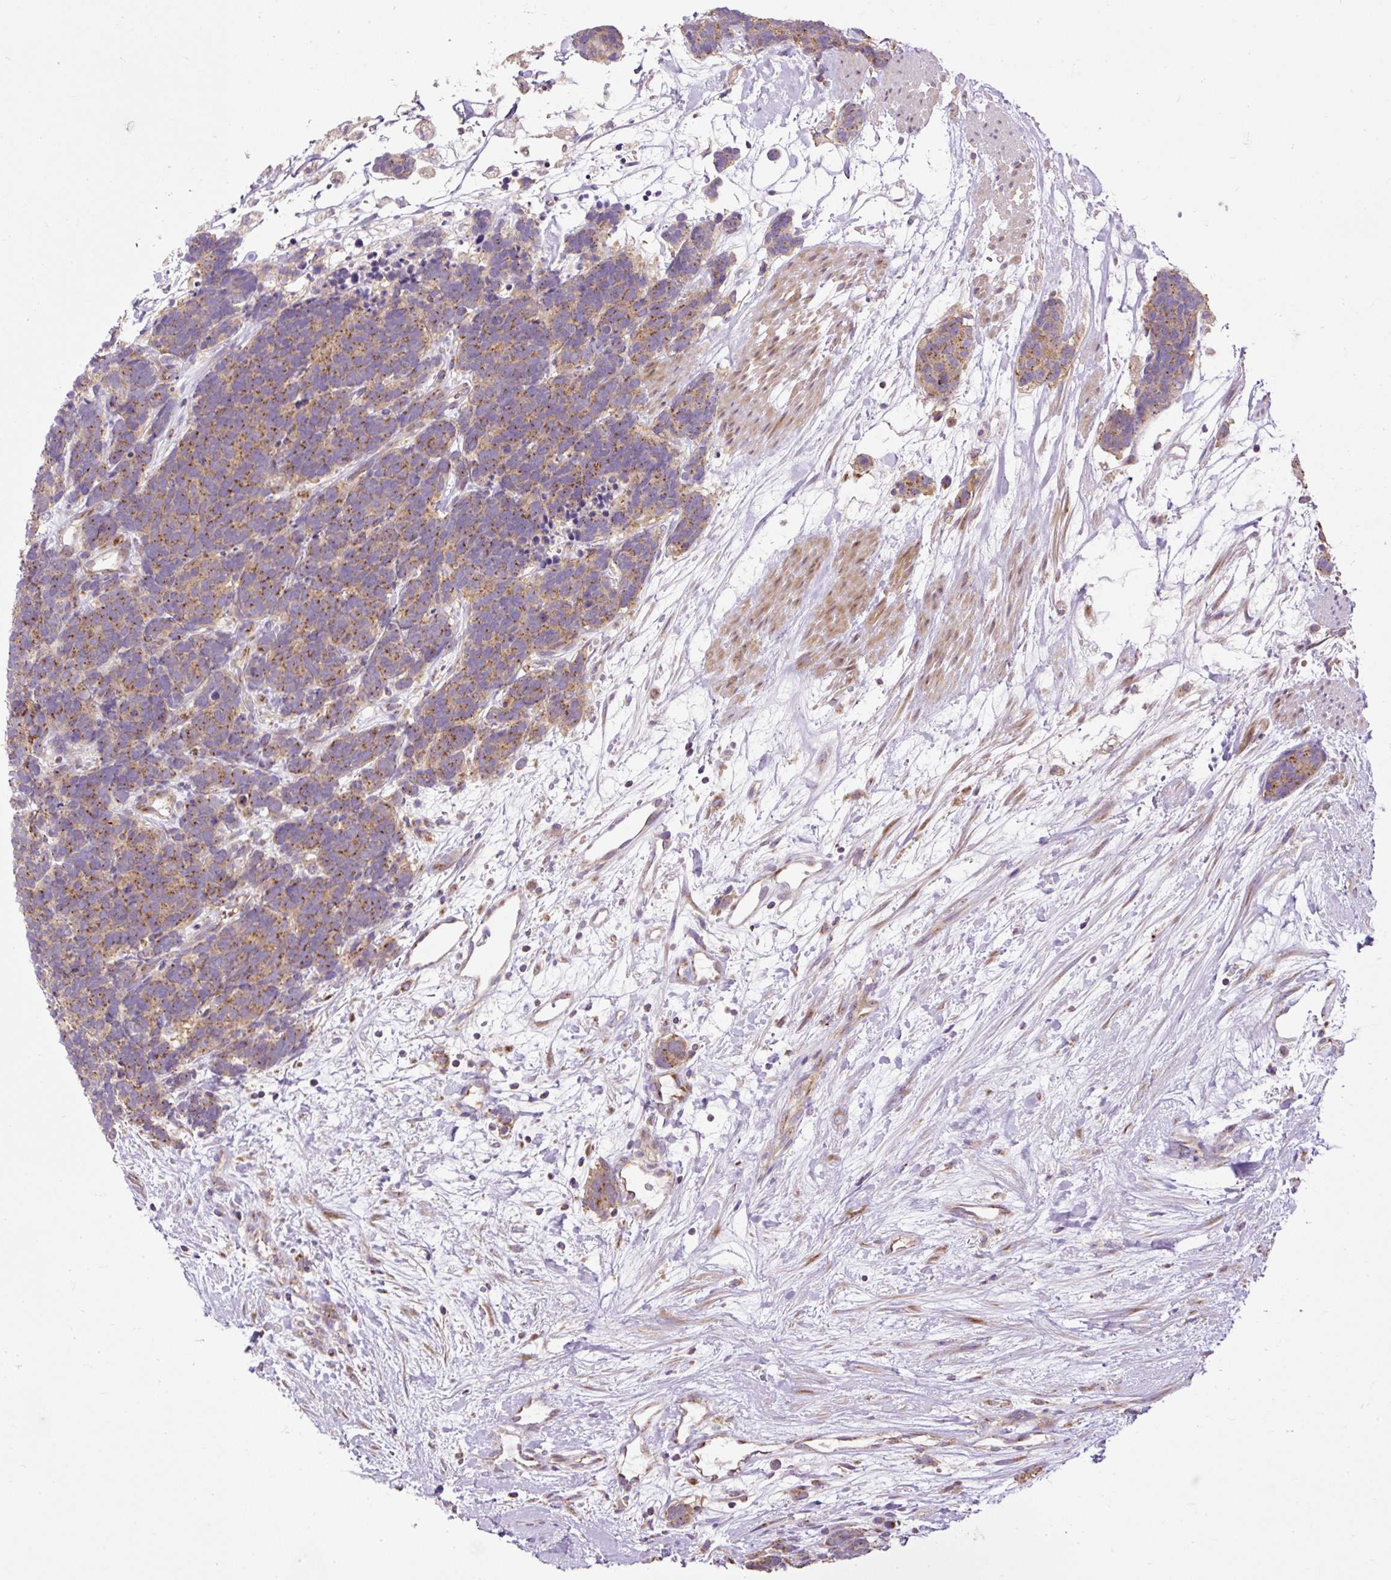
{"staining": {"intensity": "moderate", "quantity": ">75%", "location": "cytoplasmic/membranous"}, "tissue": "carcinoid", "cell_type": "Tumor cells", "image_type": "cancer", "snomed": [{"axis": "morphology", "description": "Carcinoma, NOS"}, {"axis": "morphology", "description": "Carcinoid, malignant, NOS"}, {"axis": "topography", "description": "Prostate"}], "caption": "About >75% of tumor cells in human carcinoid display moderate cytoplasmic/membranous protein positivity as visualized by brown immunohistochemical staining.", "gene": "ZNF547", "patient": {"sex": "male", "age": 57}}